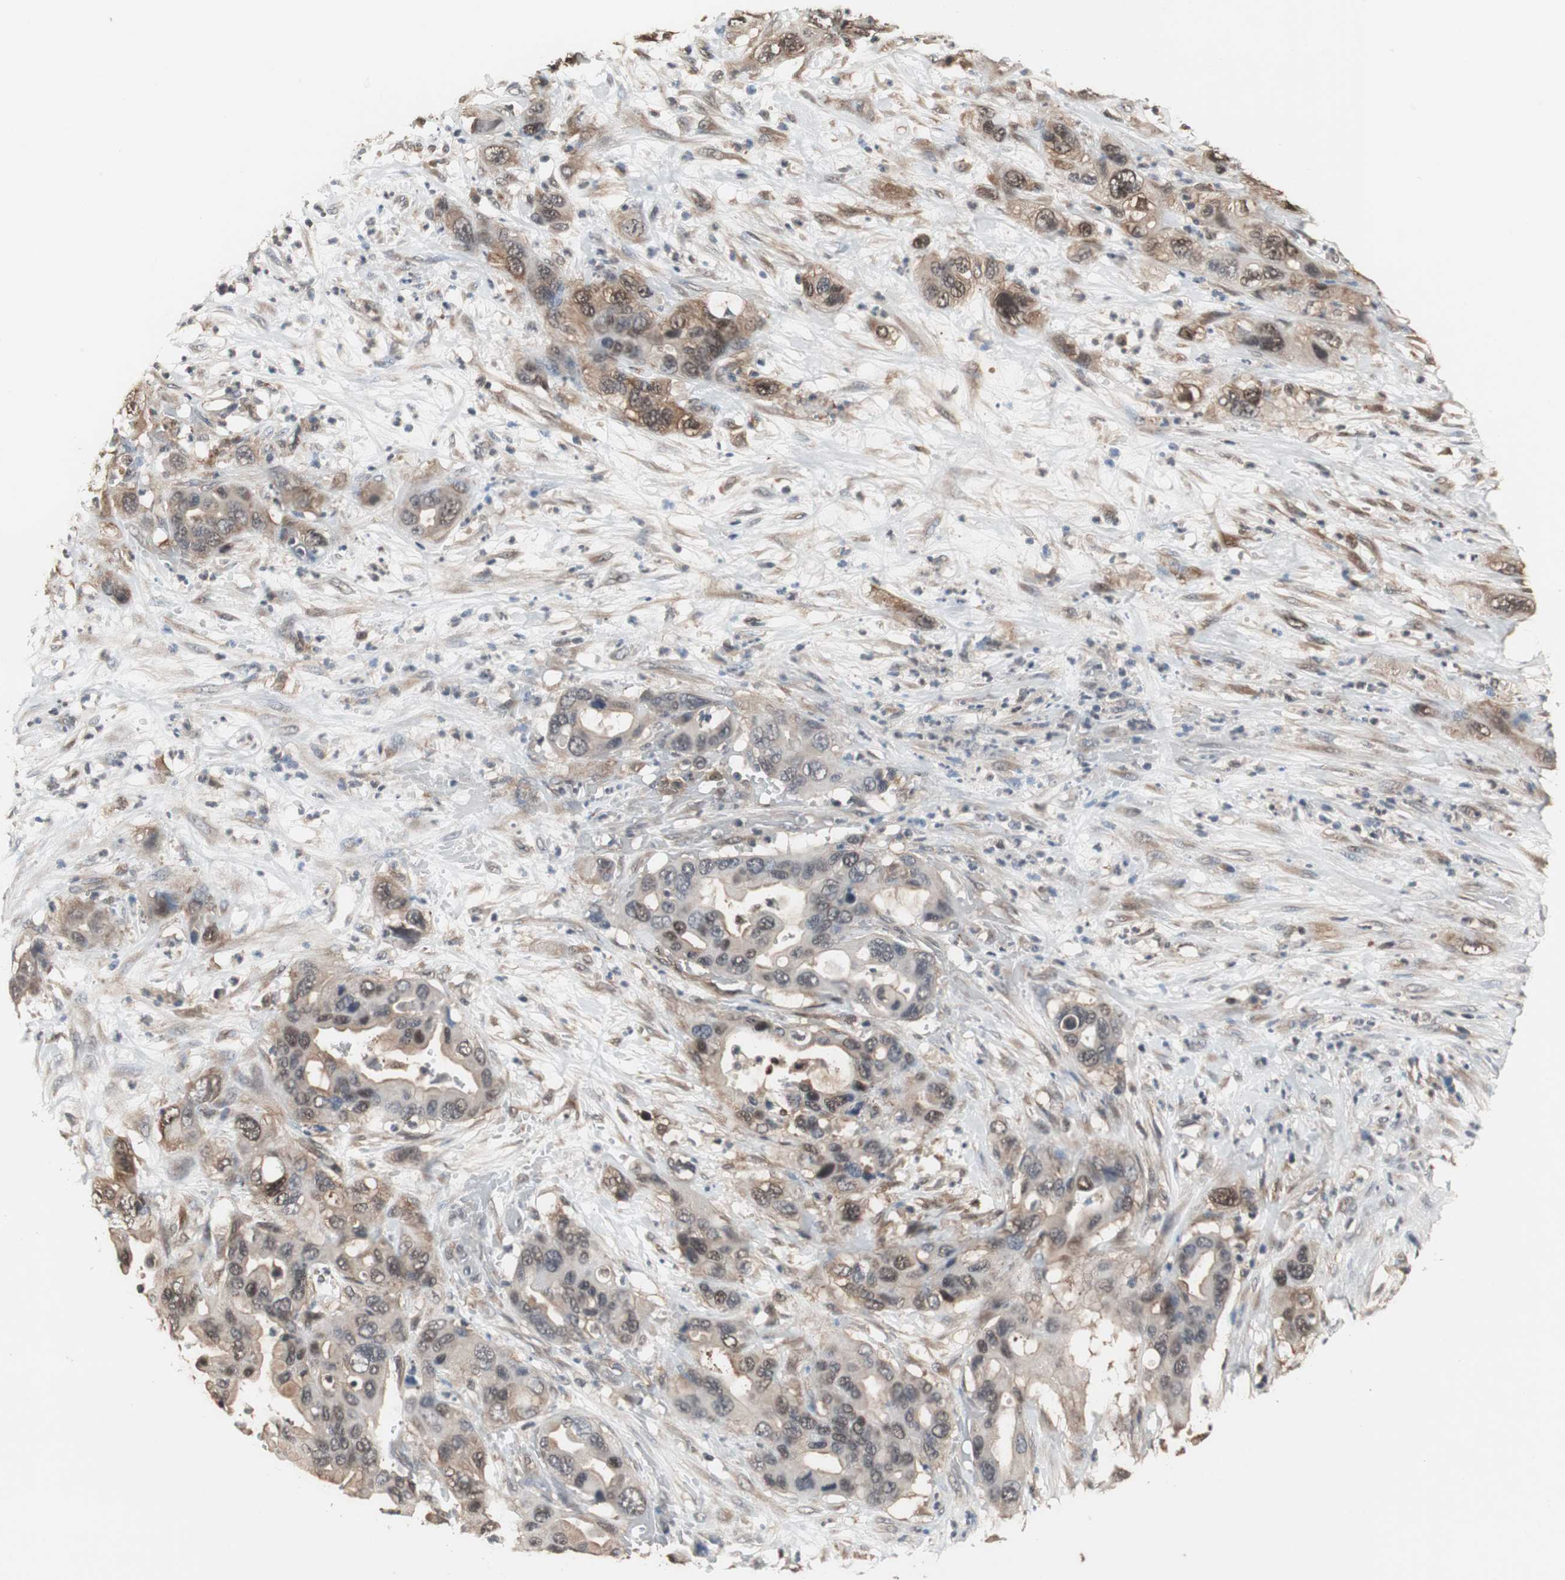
{"staining": {"intensity": "moderate", "quantity": "<25%", "location": "cytoplasmic/membranous"}, "tissue": "pancreatic cancer", "cell_type": "Tumor cells", "image_type": "cancer", "snomed": [{"axis": "morphology", "description": "Adenocarcinoma, NOS"}, {"axis": "topography", "description": "Pancreas"}], "caption": "Pancreatic cancer (adenocarcinoma) stained for a protein (brown) exhibits moderate cytoplasmic/membranous positive expression in approximately <25% of tumor cells.", "gene": "ZSCAN22", "patient": {"sex": "female", "age": 71}}